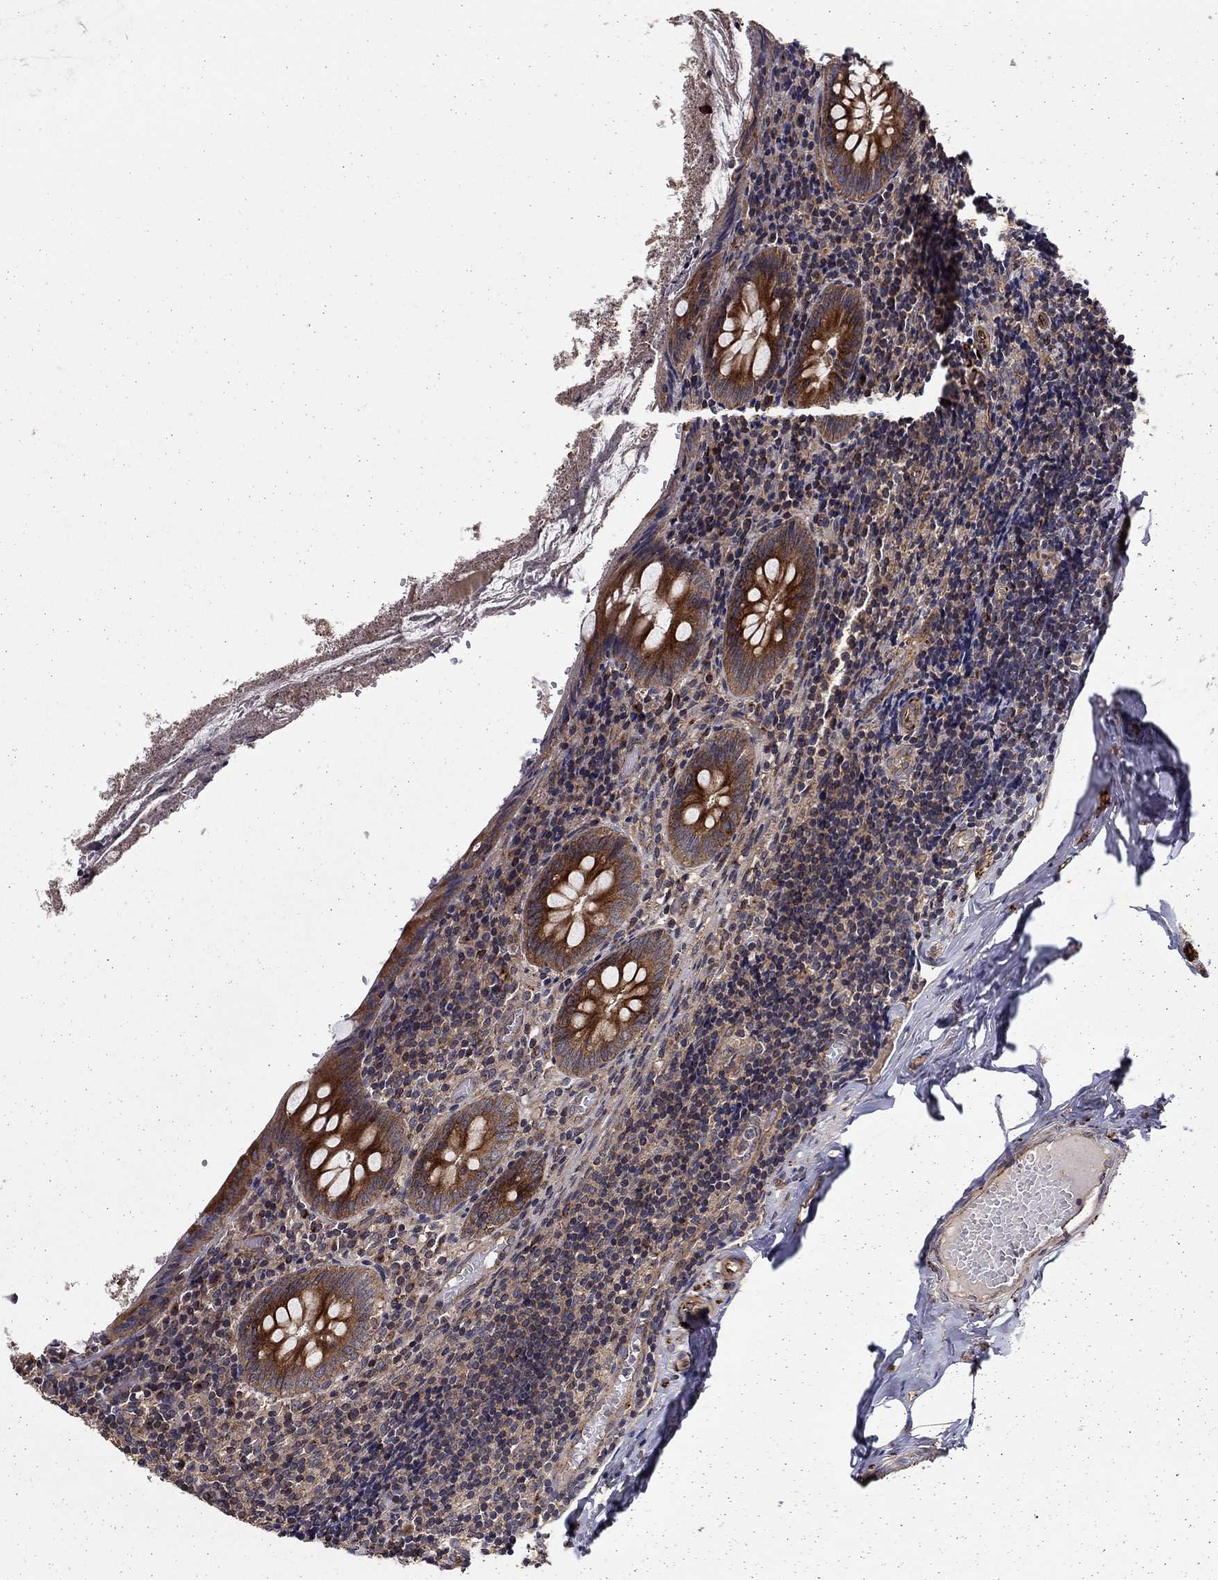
{"staining": {"intensity": "strong", "quantity": ">75%", "location": "cytoplasmic/membranous"}, "tissue": "appendix", "cell_type": "Glandular cells", "image_type": "normal", "snomed": [{"axis": "morphology", "description": "Normal tissue, NOS"}, {"axis": "topography", "description": "Appendix"}], "caption": "Brown immunohistochemical staining in normal appendix demonstrates strong cytoplasmic/membranous expression in about >75% of glandular cells.", "gene": "BMERB1", "patient": {"sex": "female", "age": 23}}